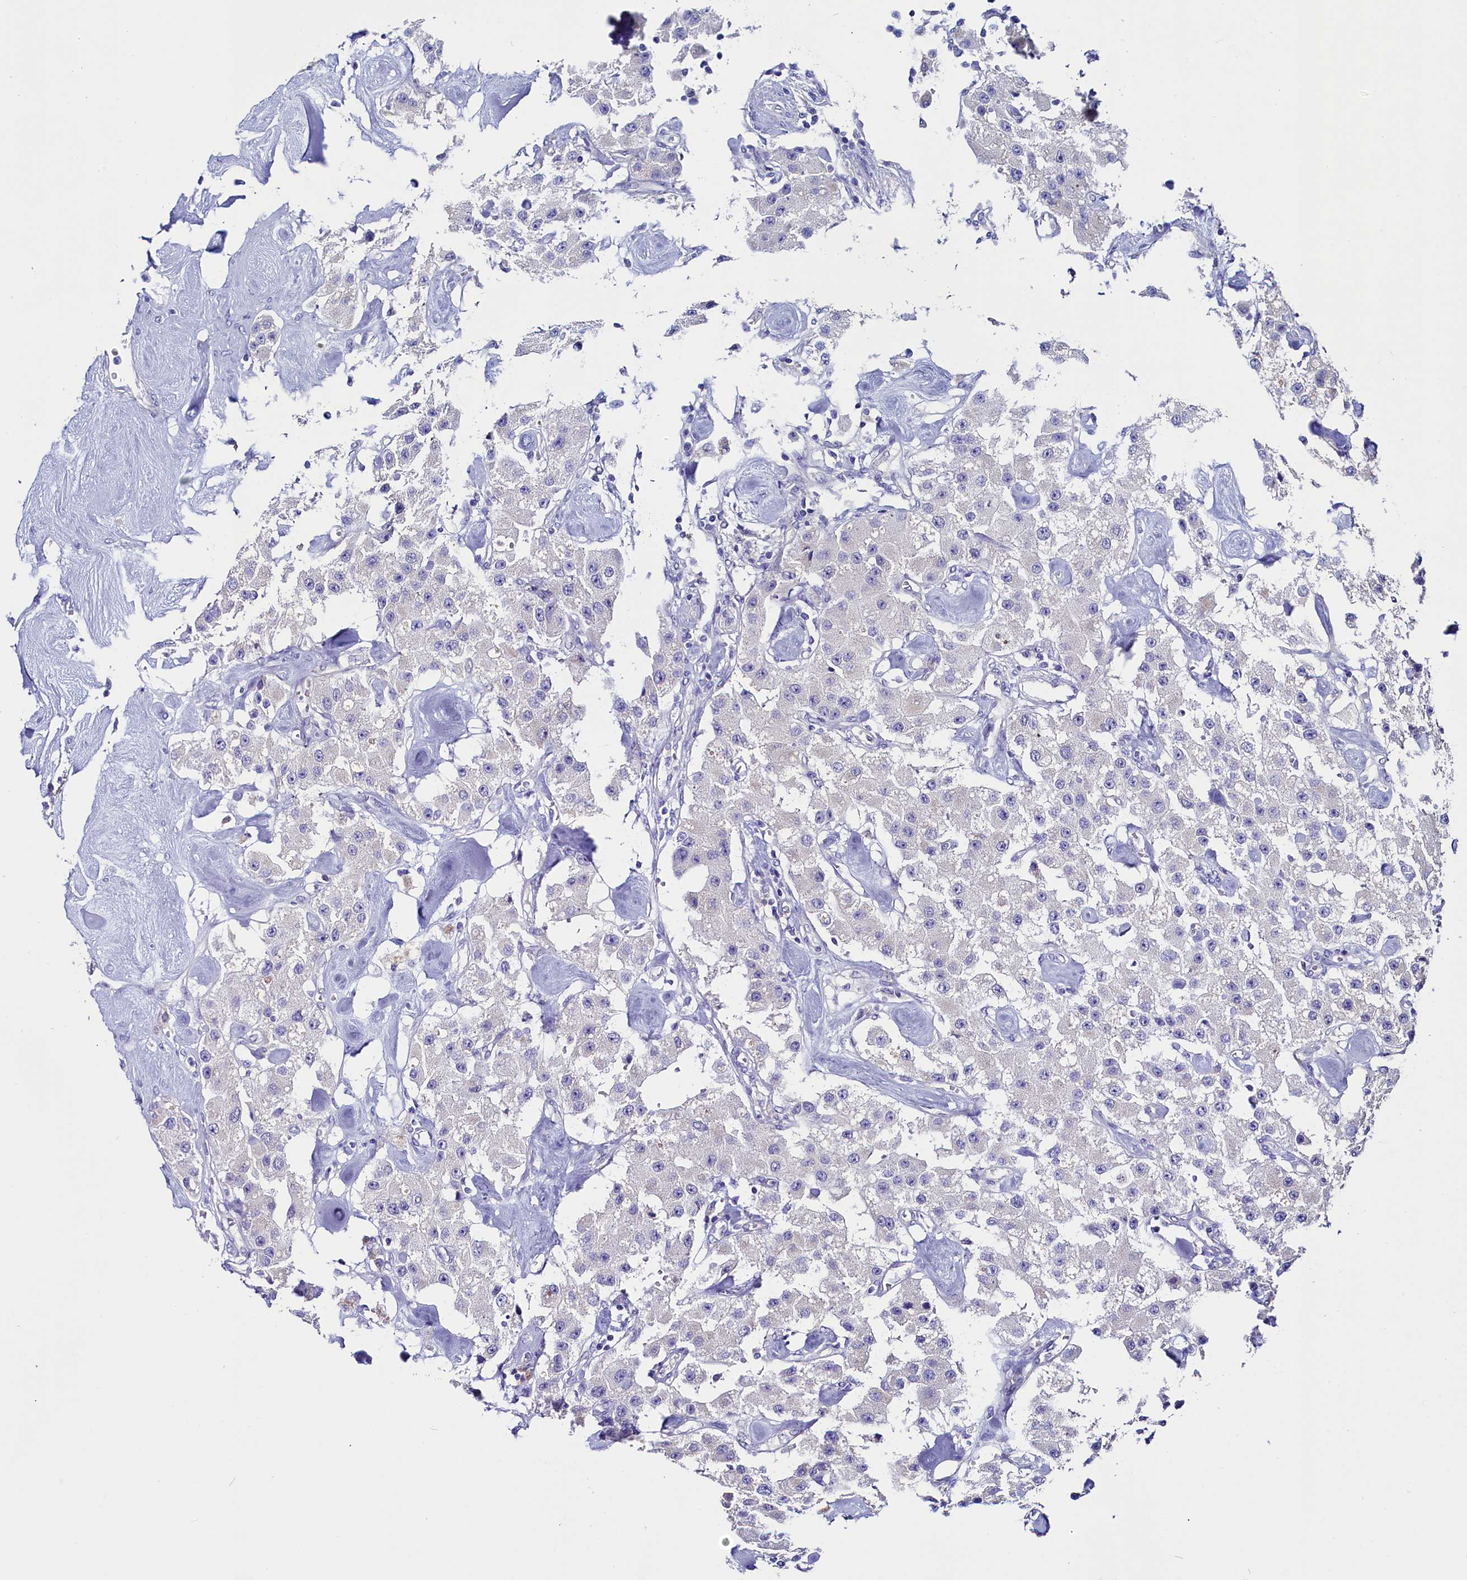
{"staining": {"intensity": "negative", "quantity": "none", "location": "none"}, "tissue": "carcinoid", "cell_type": "Tumor cells", "image_type": "cancer", "snomed": [{"axis": "morphology", "description": "Carcinoid, malignant, NOS"}, {"axis": "topography", "description": "Pancreas"}], "caption": "An image of carcinoid stained for a protein exhibits no brown staining in tumor cells.", "gene": "CIAPIN1", "patient": {"sex": "male", "age": 41}}